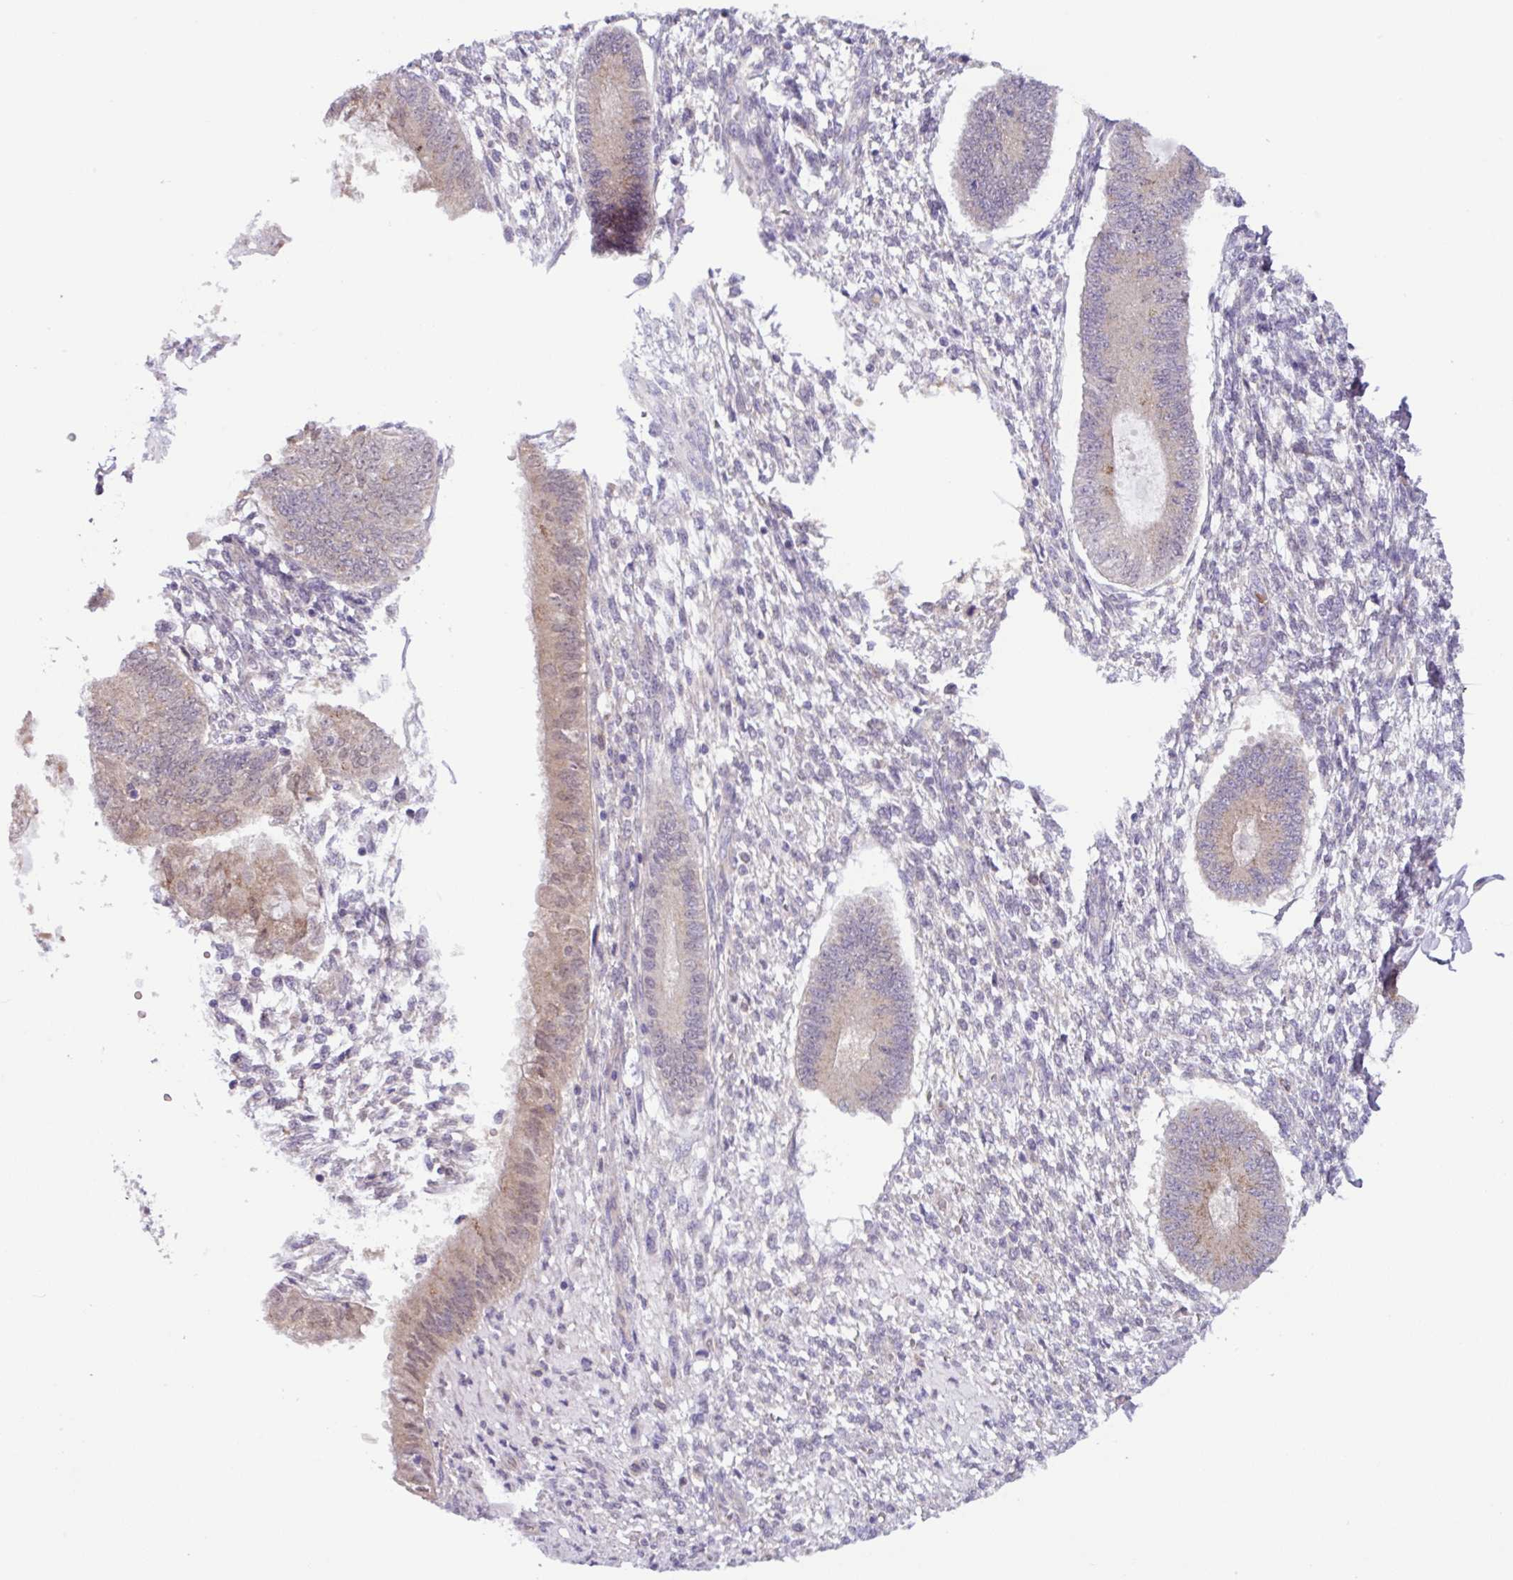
{"staining": {"intensity": "negative", "quantity": "none", "location": "none"}, "tissue": "endometrium", "cell_type": "Cells in endometrial stroma", "image_type": "normal", "snomed": [{"axis": "morphology", "description": "Normal tissue, NOS"}, {"axis": "topography", "description": "Endometrium"}], "caption": "This is an immunohistochemistry (IHC) image of normal human endometrium. There is no expression in cells in endometrial stroma.", "gene": "TONSL", "patient": {"sex": "female", "age": 49}}